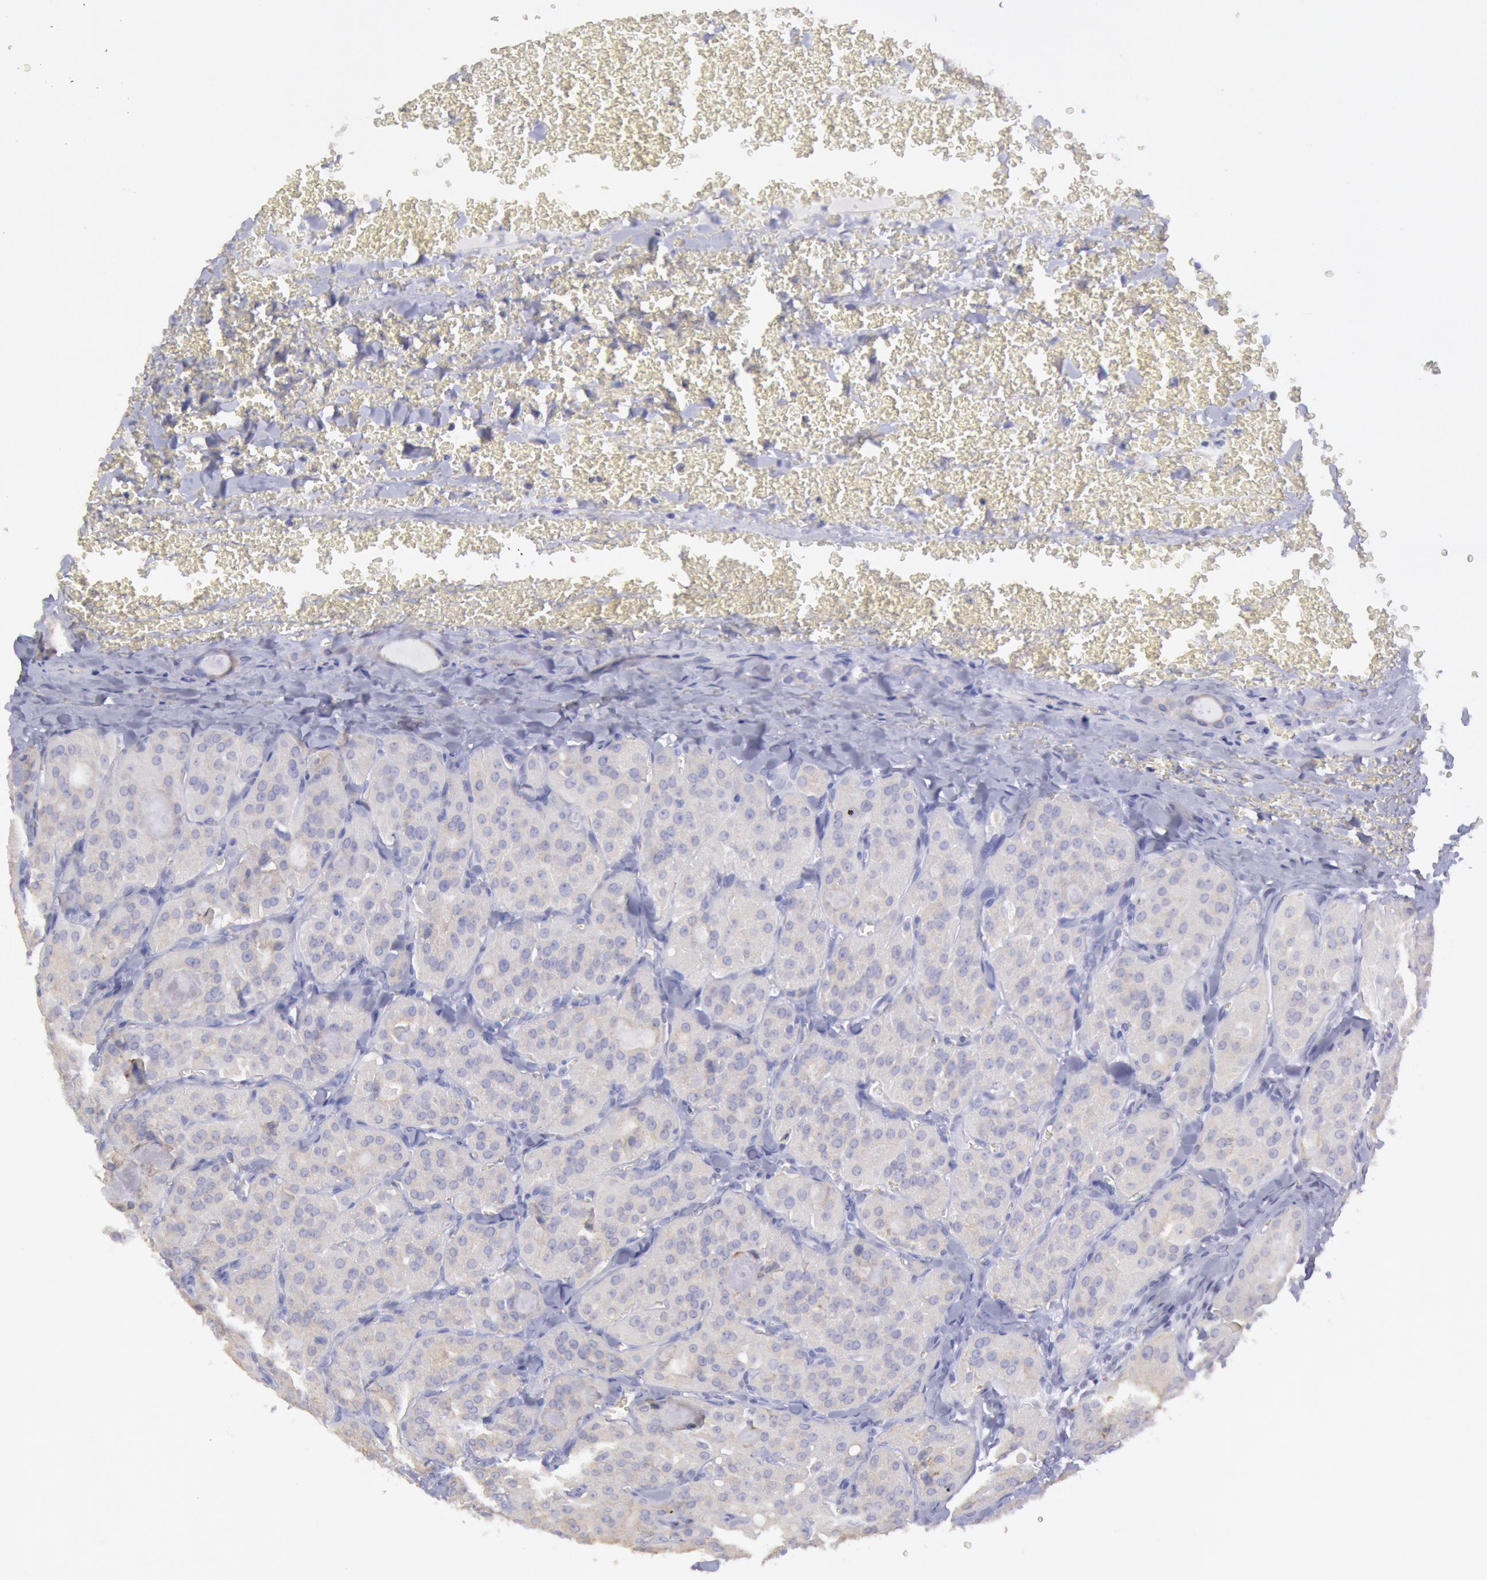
{"staining": {"intensity": "negative", "quantity": "none", "location": "none"}, "tissue": "thyroid cancer", "cell_type": "Tumor cells", "image_type": "cancer", "snomed": [{"axis": "morphology", "description": "Carcinoma, NOS"}, {"axis": "topography", "description": "Thyroid gland"}], "caption": "High magnification brightfield microscopy of thyroid carcinoma stained with DAB (brown) and counterstained with hematoxylin (blue): tumor cells show no significant positivity.", "gene": "MYH7", "patient": {"sex": "male", "age": 76}}